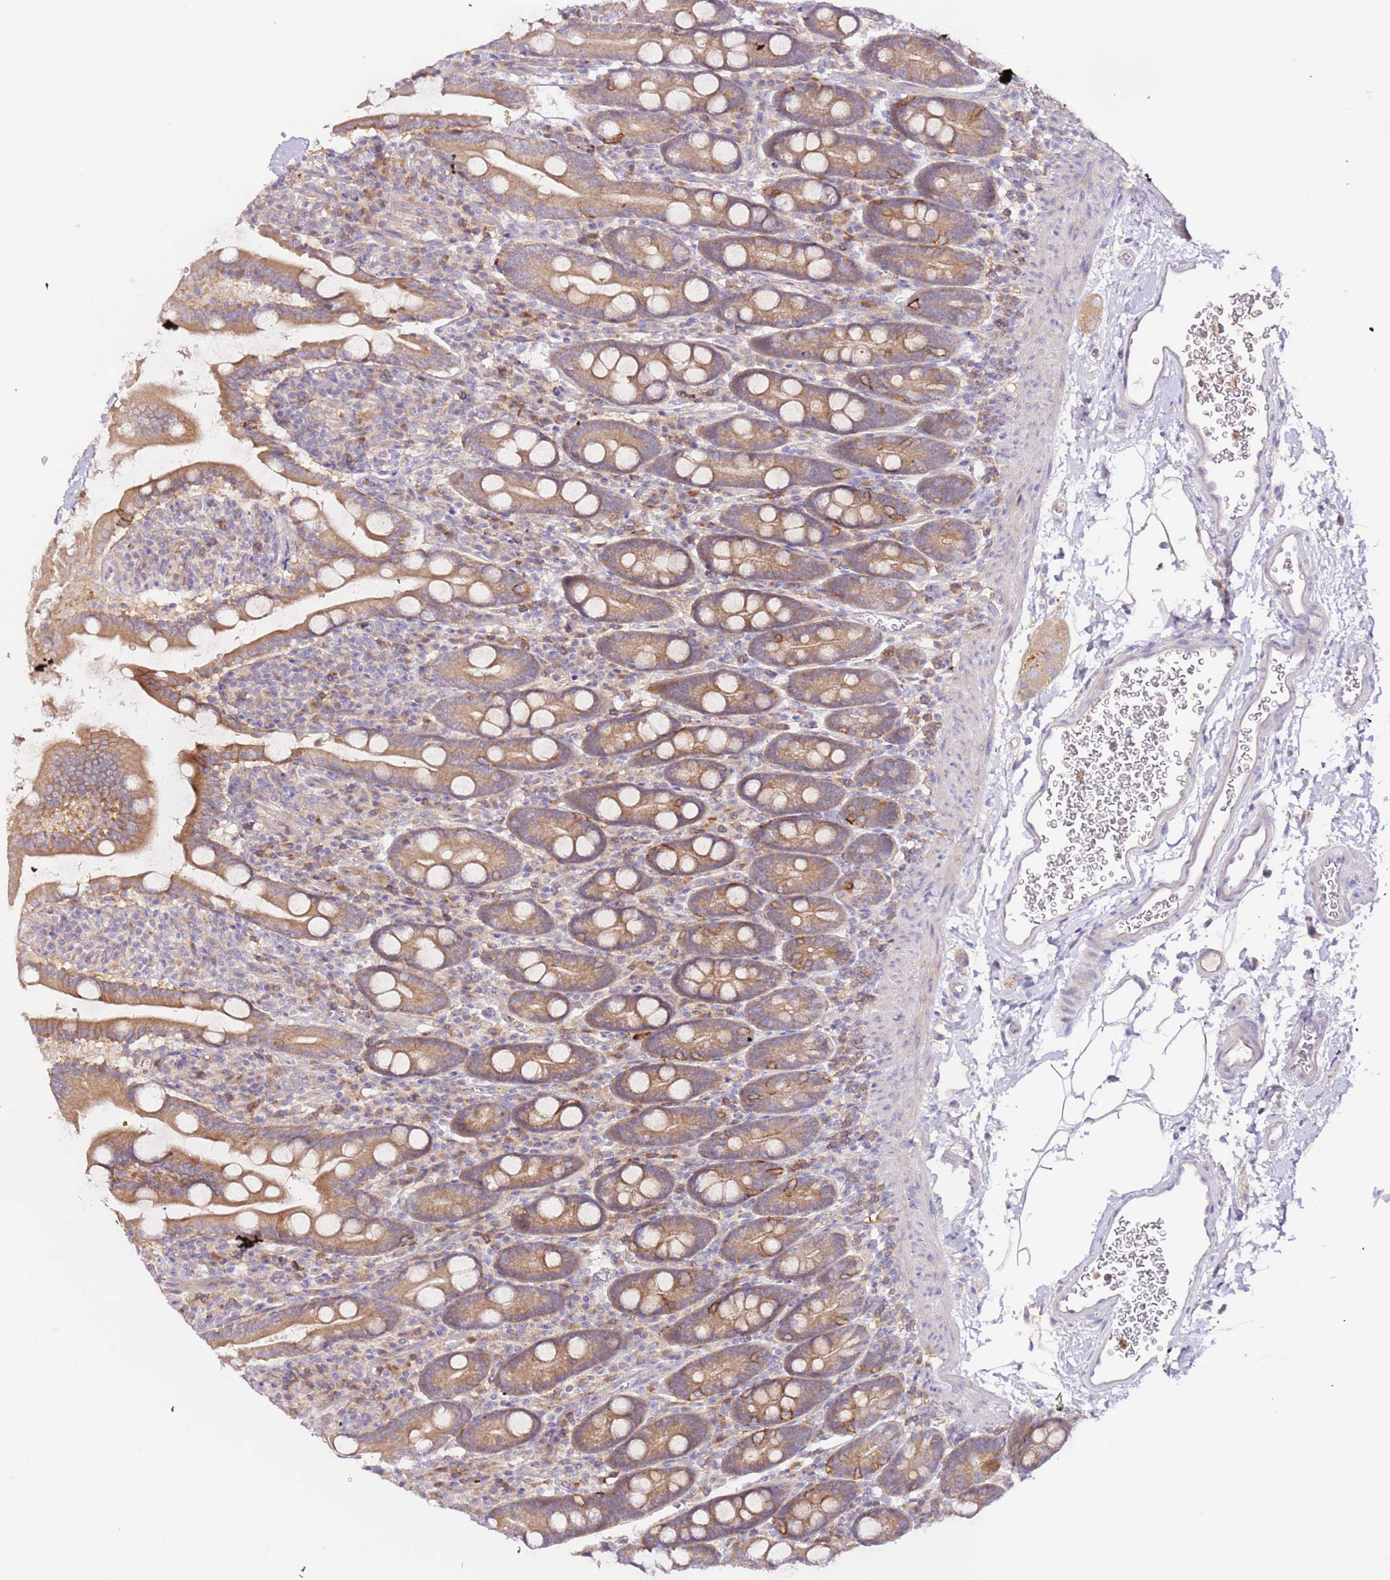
{"staining": {"intensity": "strong", "quantity": ">75%", "location": "cytoplasmic/membranous"}, "tissue": "duodenum", "cell_type": "Glandular cells", "image_type": "normal", "snomed": [{"axis": "morphology", "description": "Normal tissue, NOS"}, {"axis": "topography", "description": "Duodenum"}], "caption": "IHC staining of normal duodenum, which exhibits high levels of strong cytoplasmic/membranous staining in approximately >75% of glandular cells indicating strong cytoplasmic/membranous protein expression. The staining was performed using DAB (brown) for protein detection and nuclei were counterstained in hematoxylin (blue).", "gene": "FLVCR1", "patient": {"sex": "male", "age": 35}}